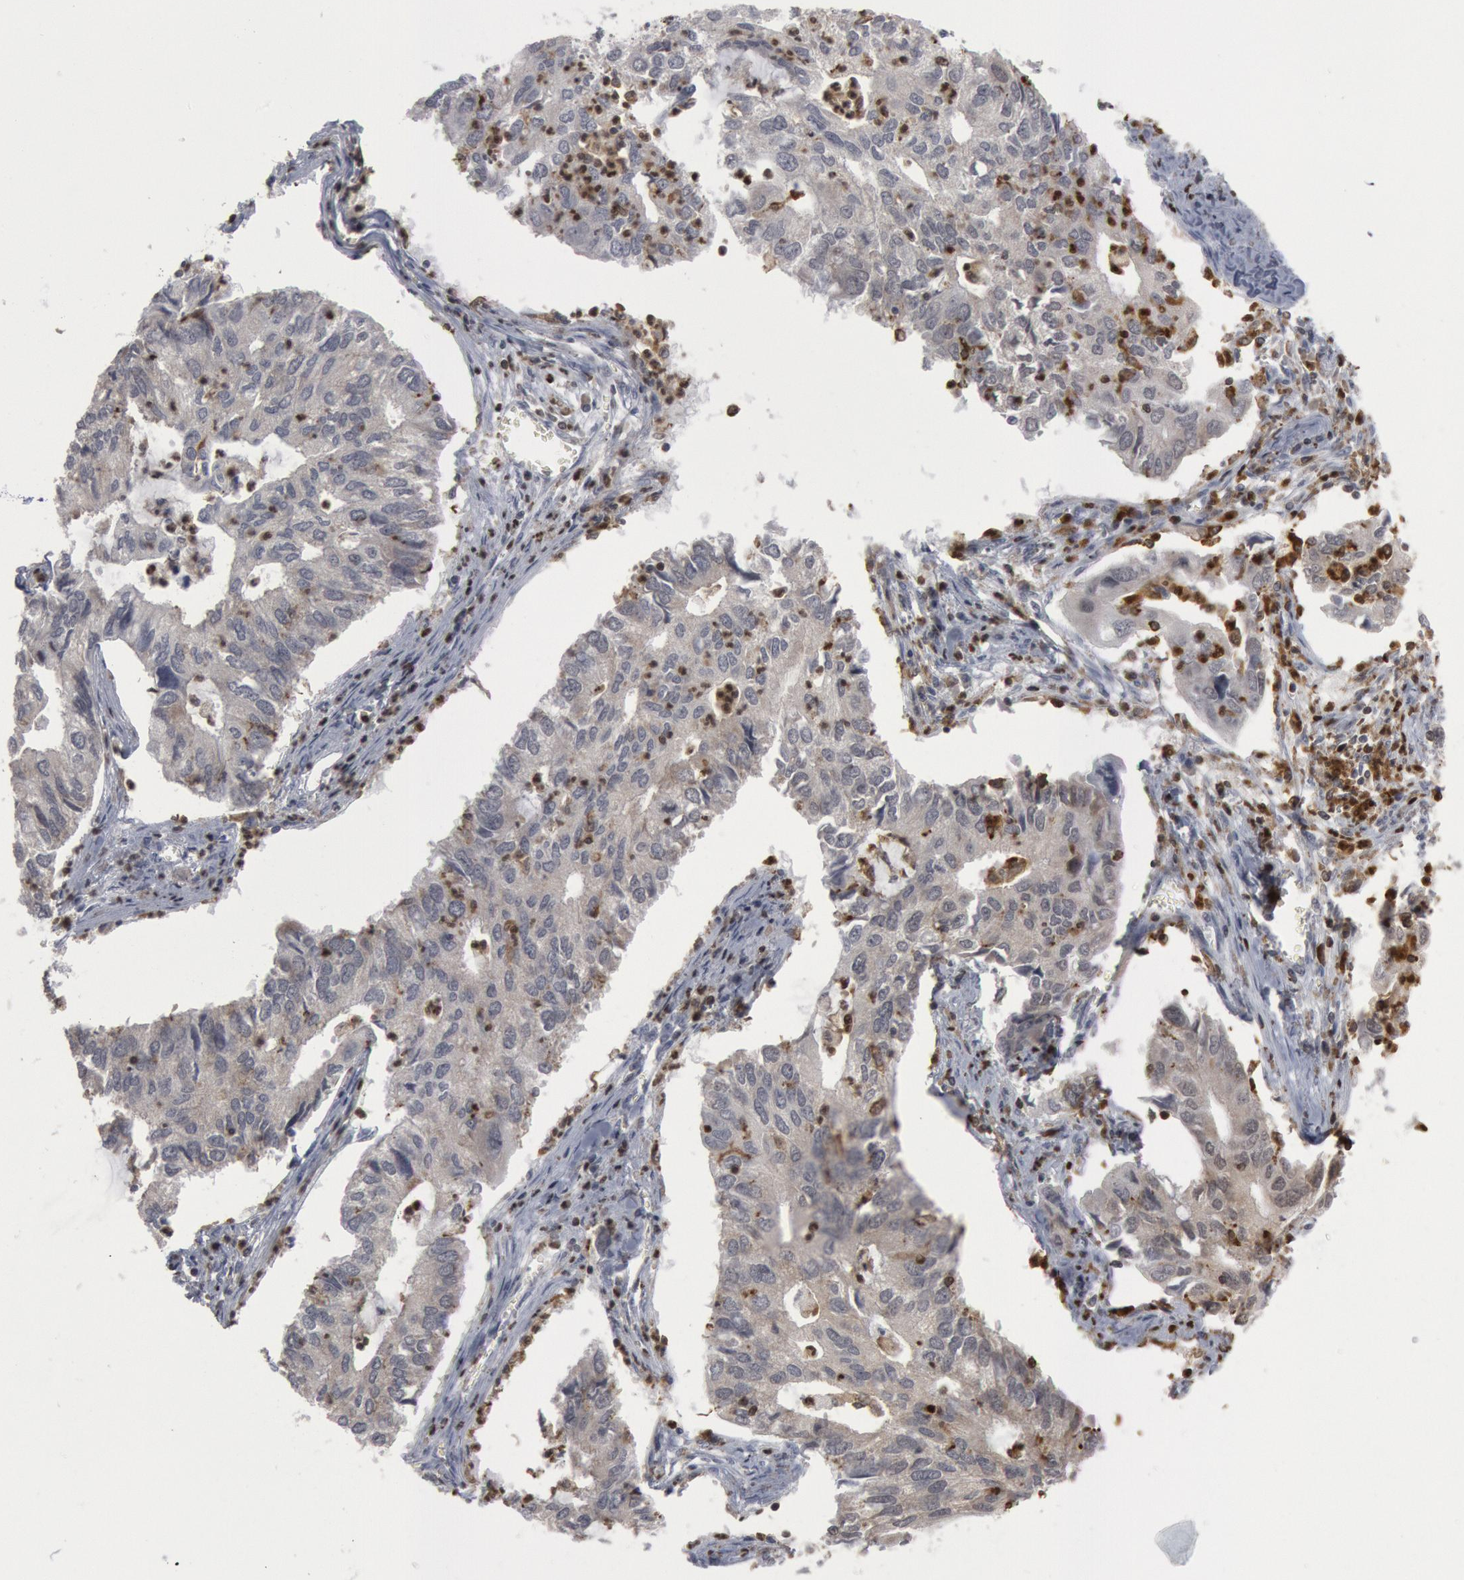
{"staining": {"intensity": "weak", "quantity": ">75%", "location": "cytoplasmic/membranous"}, "tissue": "lung cancer", "cell_type": "Tumor cells", "image_type": "cancer", "snomed": [{"axis": "morphology", "description": "Adenocarcinoma, NOS"}, {"axis": "topography", "description": "Lung"}], "caption": "Immunohistochemical staining of lung cancer demonstrates low levels of weak cytoplasmic/membranous expression in about >75% of tumor cells. (DAB (3,3'-diaminobenzidine) = brown stain, brightfield microscopy at high magnification).", "gene": "PTPN6", "patient": {"sex": "male", "age": 48}}